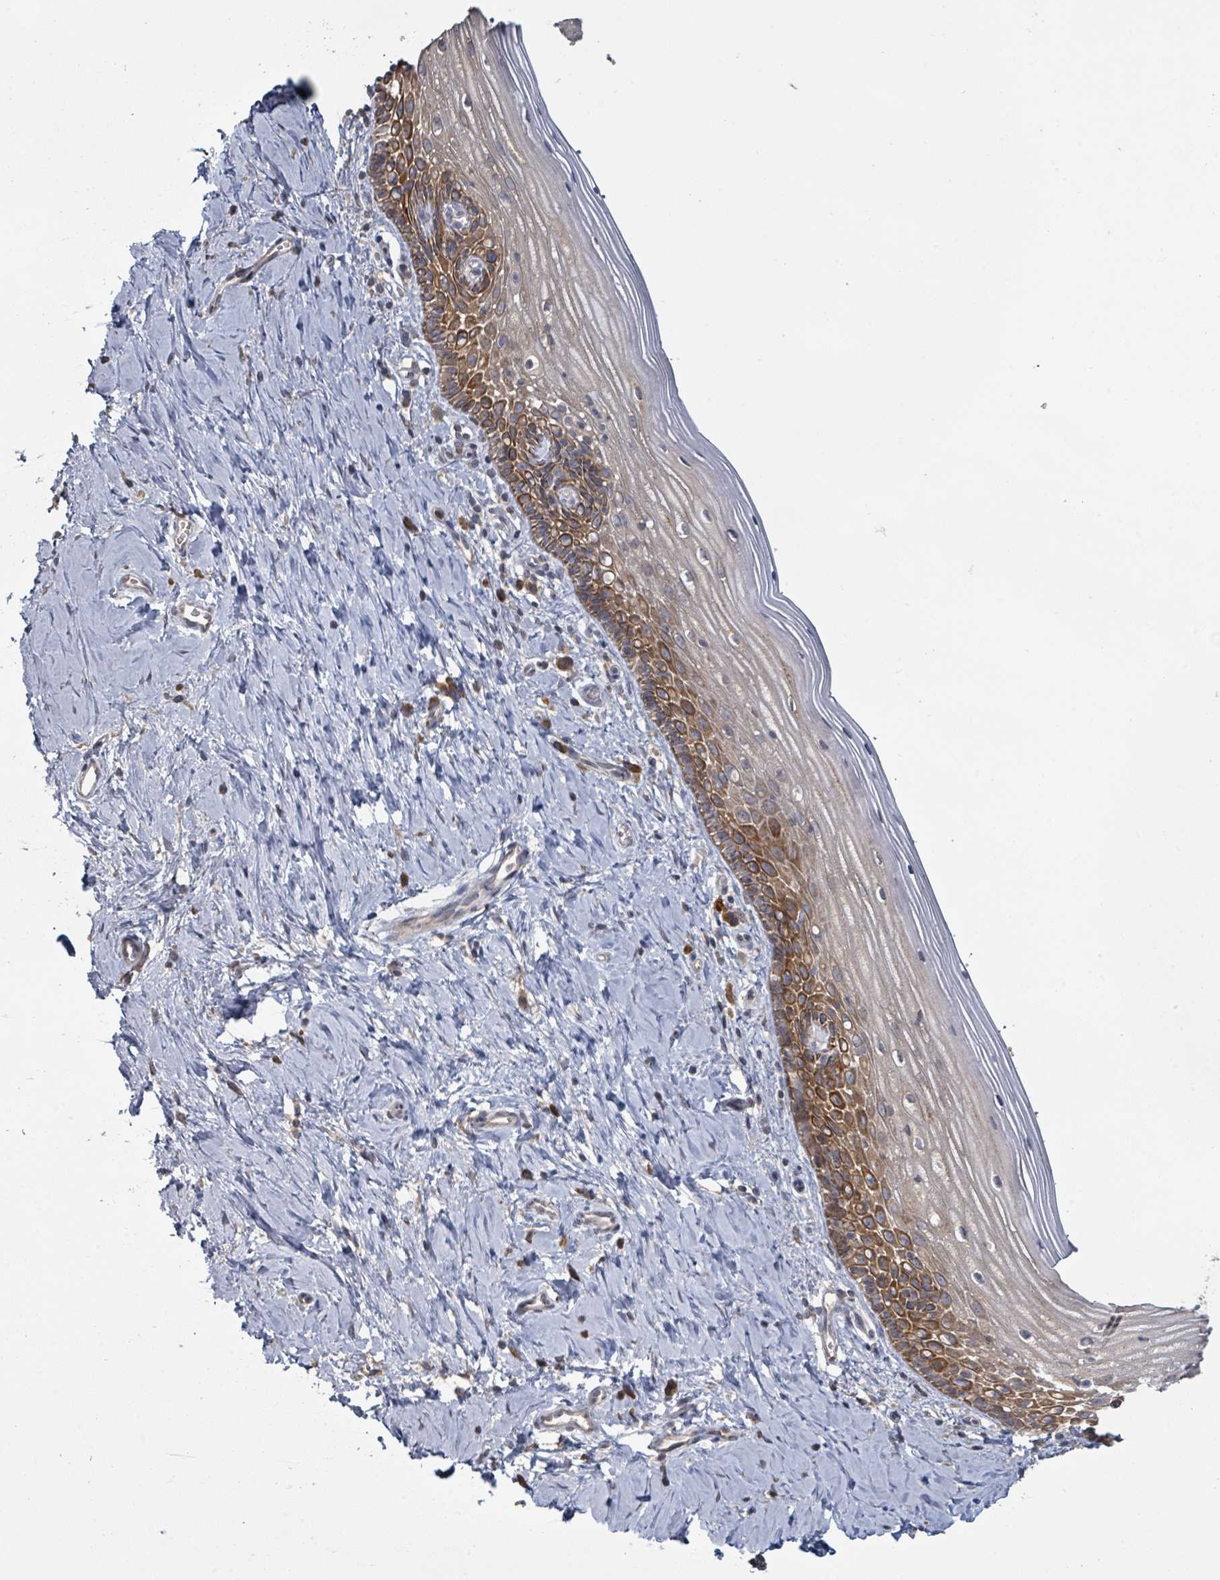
{"staining": {"intensity": "moderate", "quantity": "25%-75%", "location": "cytoplasmic/membranous"}, "tissue": "cervix", "cell_type": "Glandular cells", "image_type": "normal", "snomed": [{"axis": "morphology", "description": "Normal tissue, NOS"}, {"axis": "topography", "description": "Cervix"}], "caption": "Protein staining of benign cervix exhibits moderate cytoplasmic/membranous expression in about 25%-75% of glandular cells.", "gene": "KCNS2", "patient": {"sex": "female", "age": 44}}